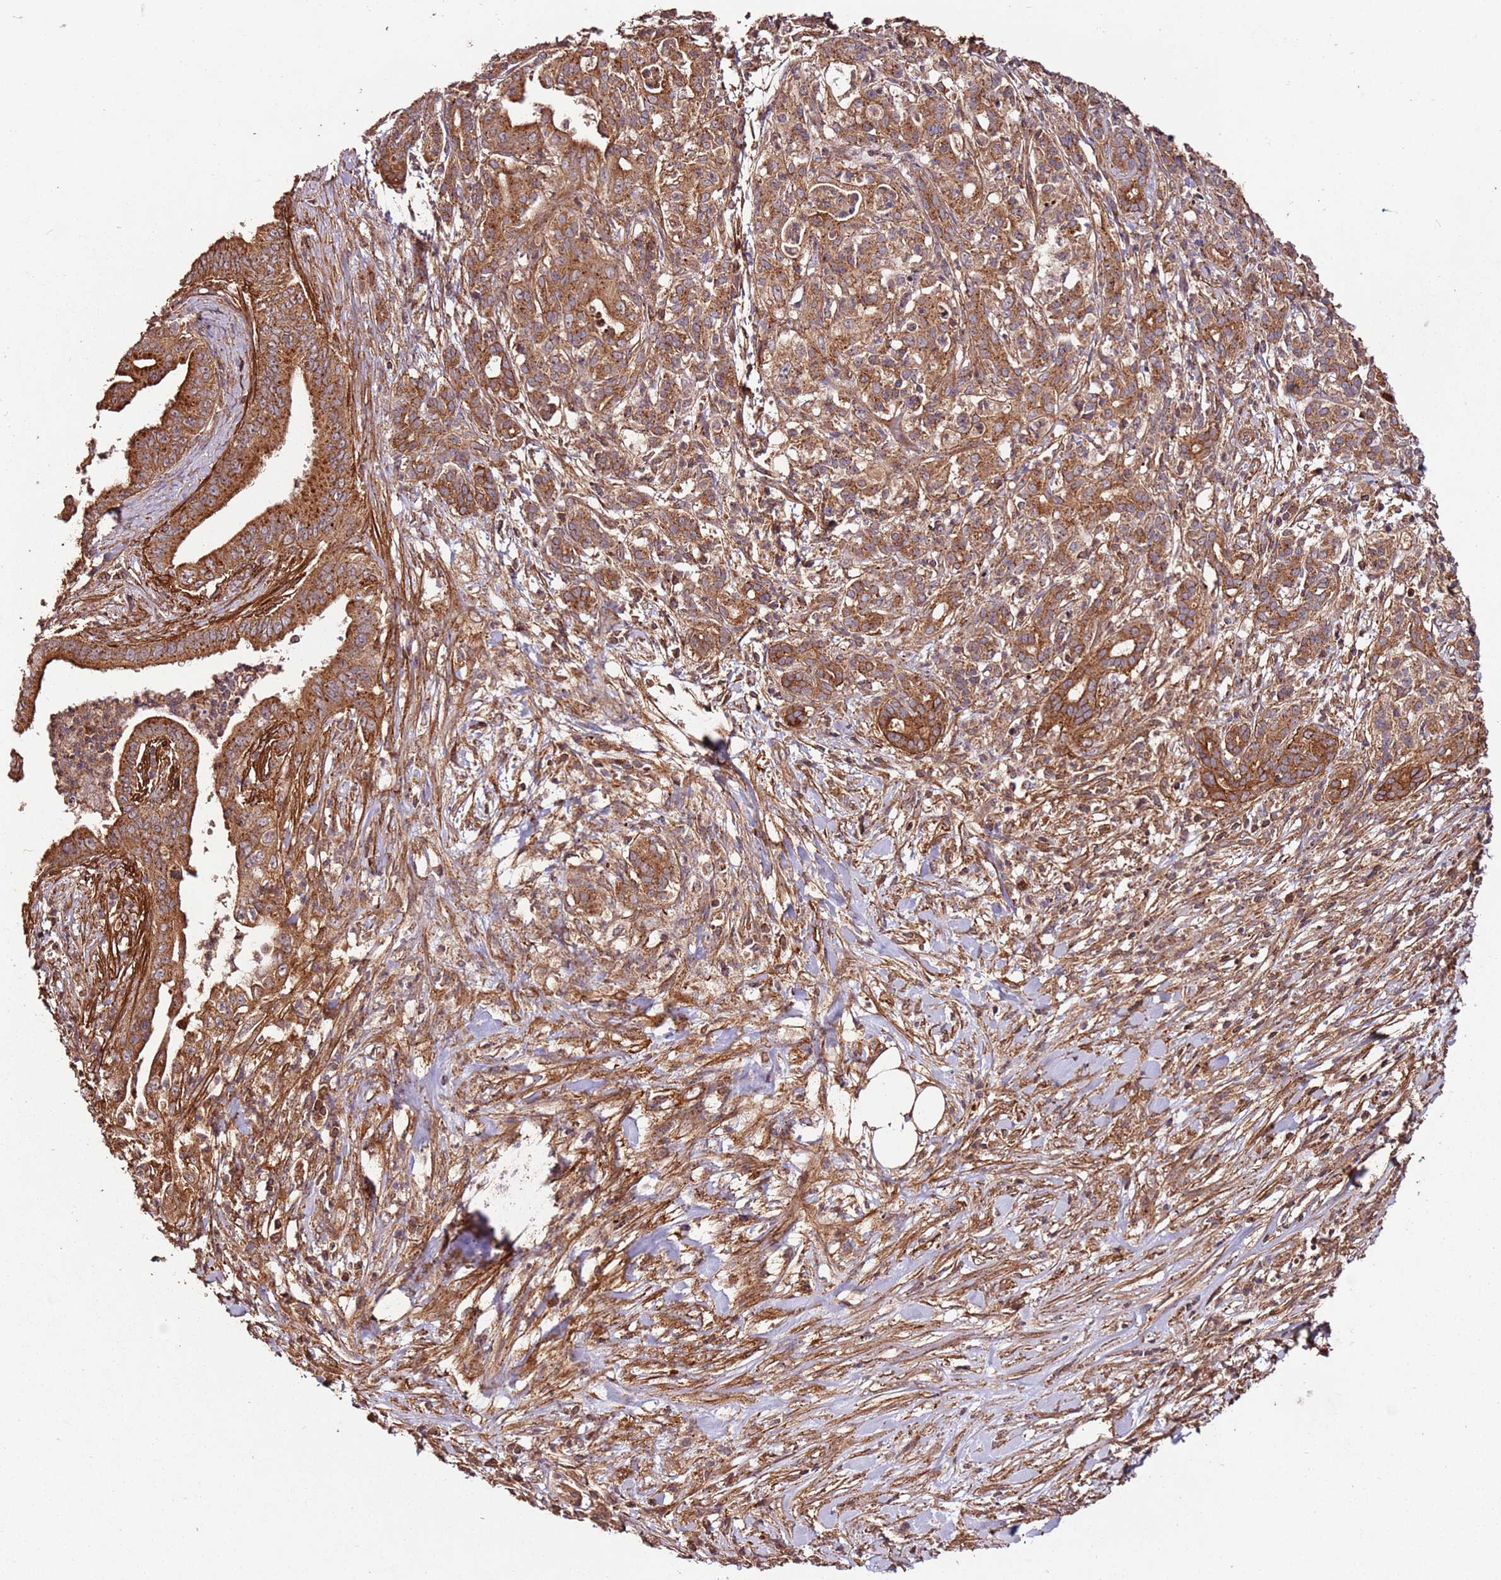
{"staining": {"intensity": "strong", "quantity": ">75%", "location": "cytoplasmic/membranous"}, "tissue": "pancreatic cancer", "cell_type": "Tumor cells", "image_type": "cancer", "snomed": [{"axis": "morphology", "description": "Adenocarcinoma, NOS"}, {"axis": "topography", "description": "Pancreas"}], "caption": "Immunohistochemistry micrograph of neoplastic tissue: pancreatic adenocarcinoma stained using immunohistochemistry reveals high levels of strong protein expression localized specifically in the cytoplasmic/membranous of tumor cells, appearing as a cytoplasmic/membranous brown color.", "gene": "FAM186A", "patient": {"sex": "male", "age": 58}}